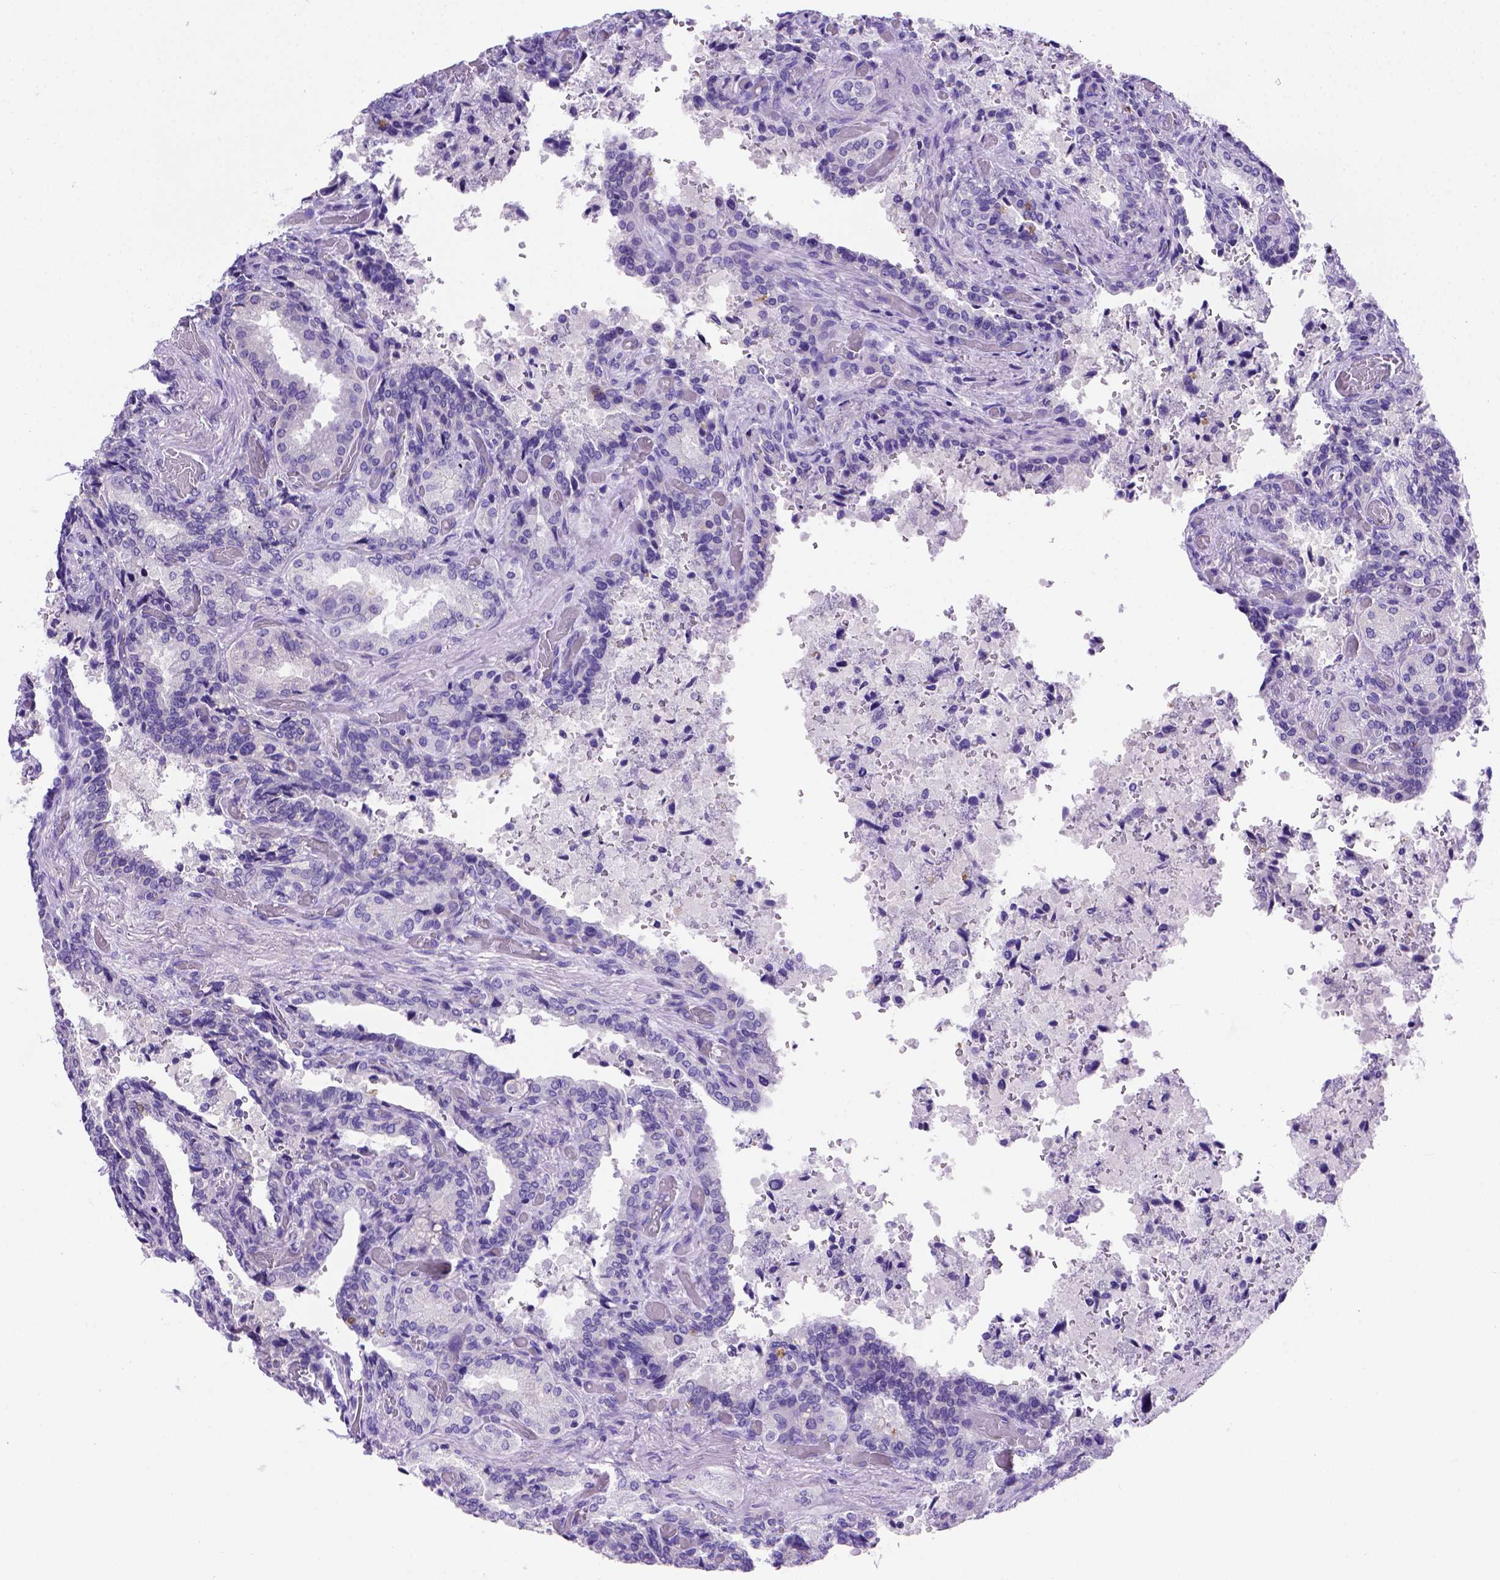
{"staining": {"intensity": "negative", "quantity": "none", "location": "none"}, "tissue": "seminal vesicle", "cell_type": "Glandular cells", "image_type": "normal", "snomed": [{"axis": "morphology", "description": "Normal tissue, NOS"}, {"axis": "topography", "description": "Seminal veicle"}], "caption": "A micrograph of seminal vesicle stained for a protein displays no brown staining in glandular cells.", "gene": "FOXI1", "patient": {"sex": "male", "age": 68}}